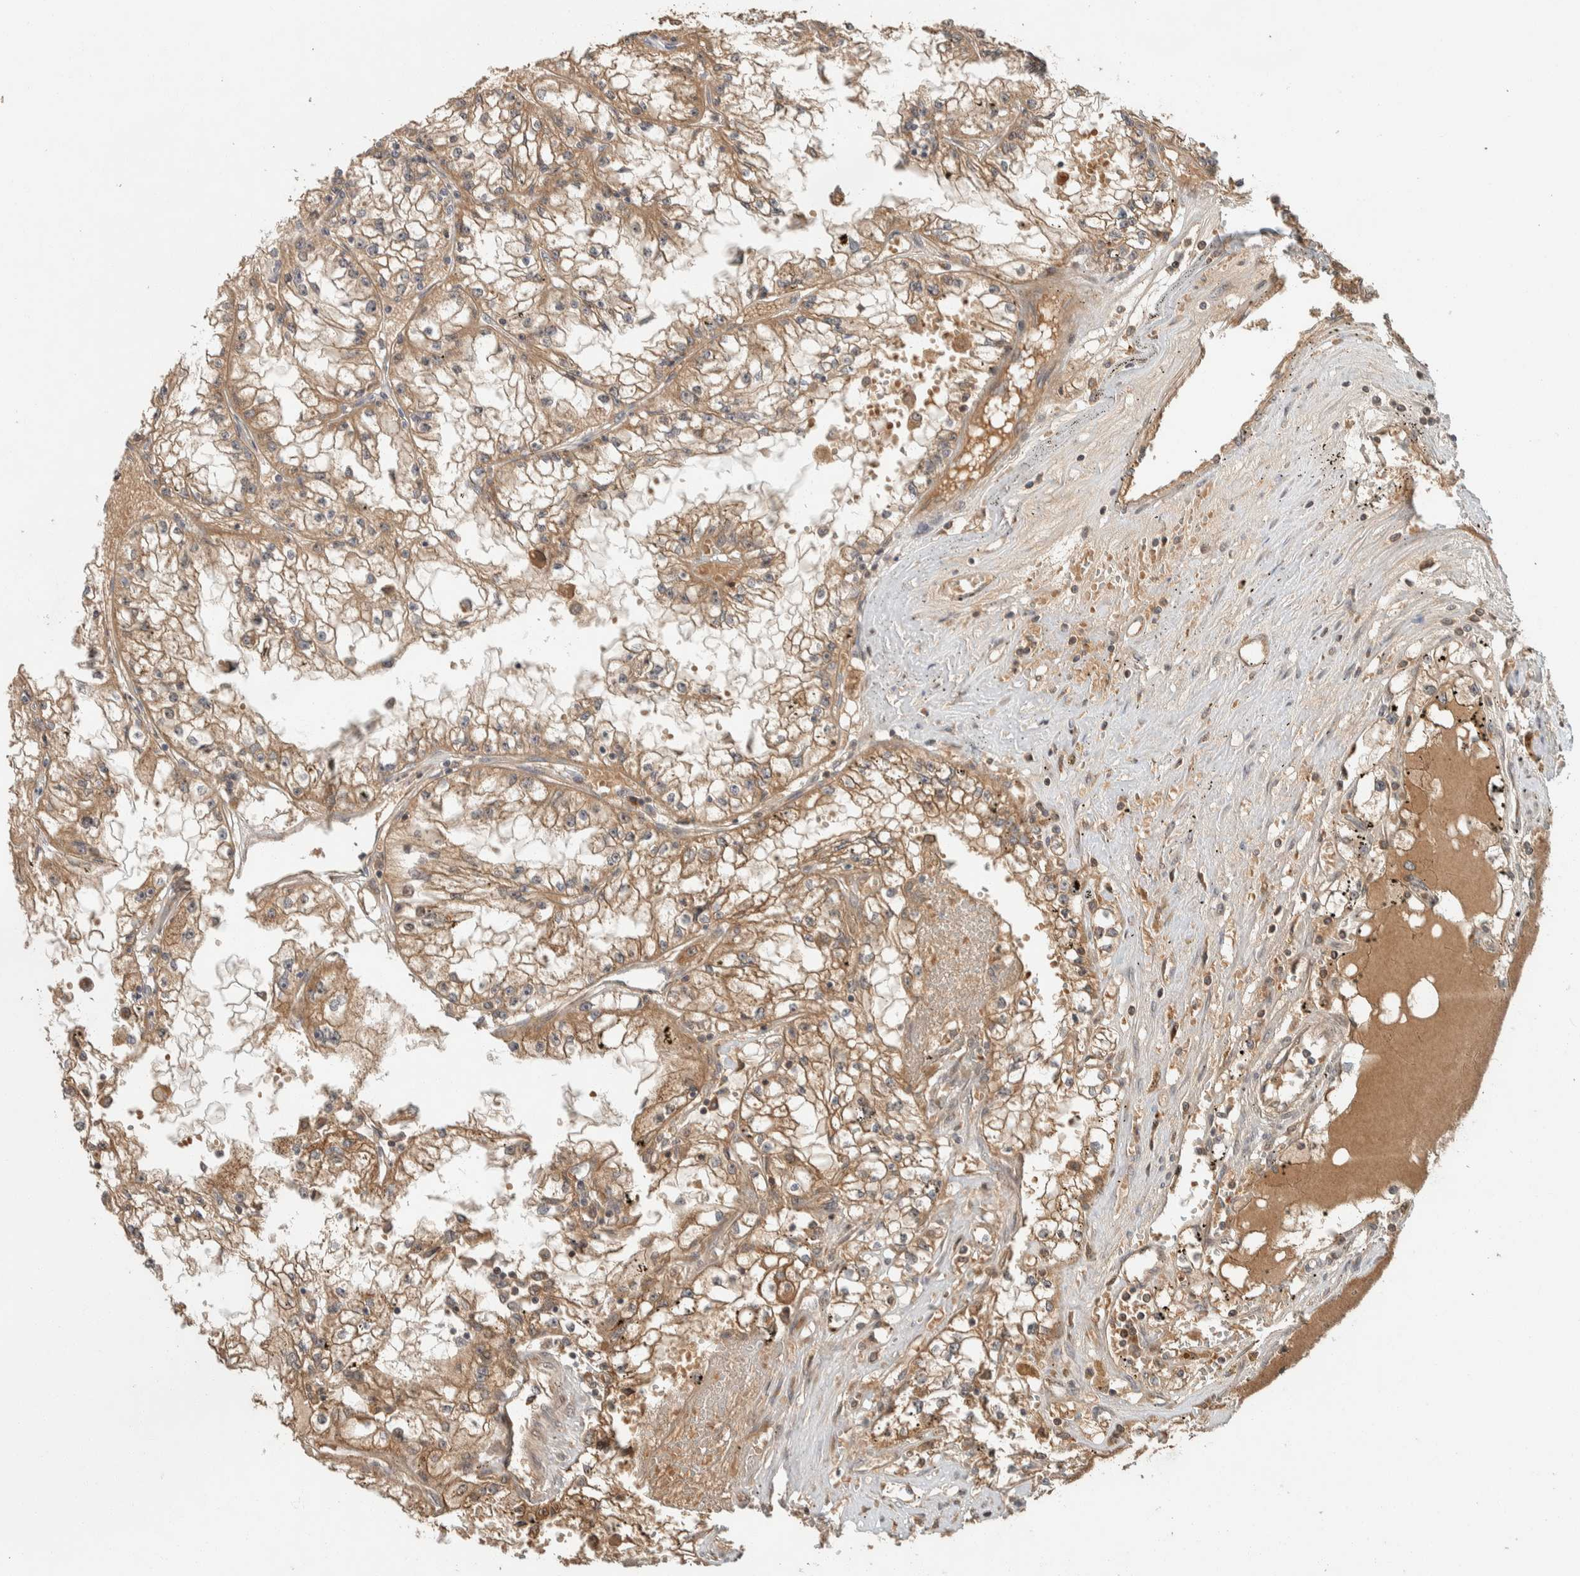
{"staining": {"intensity": "moderate", "quantity": ">75%", "location": "cytoplasmic/membranous"}, "tissue": "renal cancer", "cell_type": "Tumor cells", "image_type": "cancer", "snomed": [{"axis": "morphology", "description": "Adenocarcinoma, NOS"}, {"axis": "topography", "description": "Kidney"}], "caption": "Immunohistochemistry (IHC) (DAB) staining of renal adenocarcinoma shows moderate cytoplasmic/membranous protein staining in approximately >75% of tumor cells.", "gene": "ZBTB2", "patient": {"sex": "male", "age": 56}}